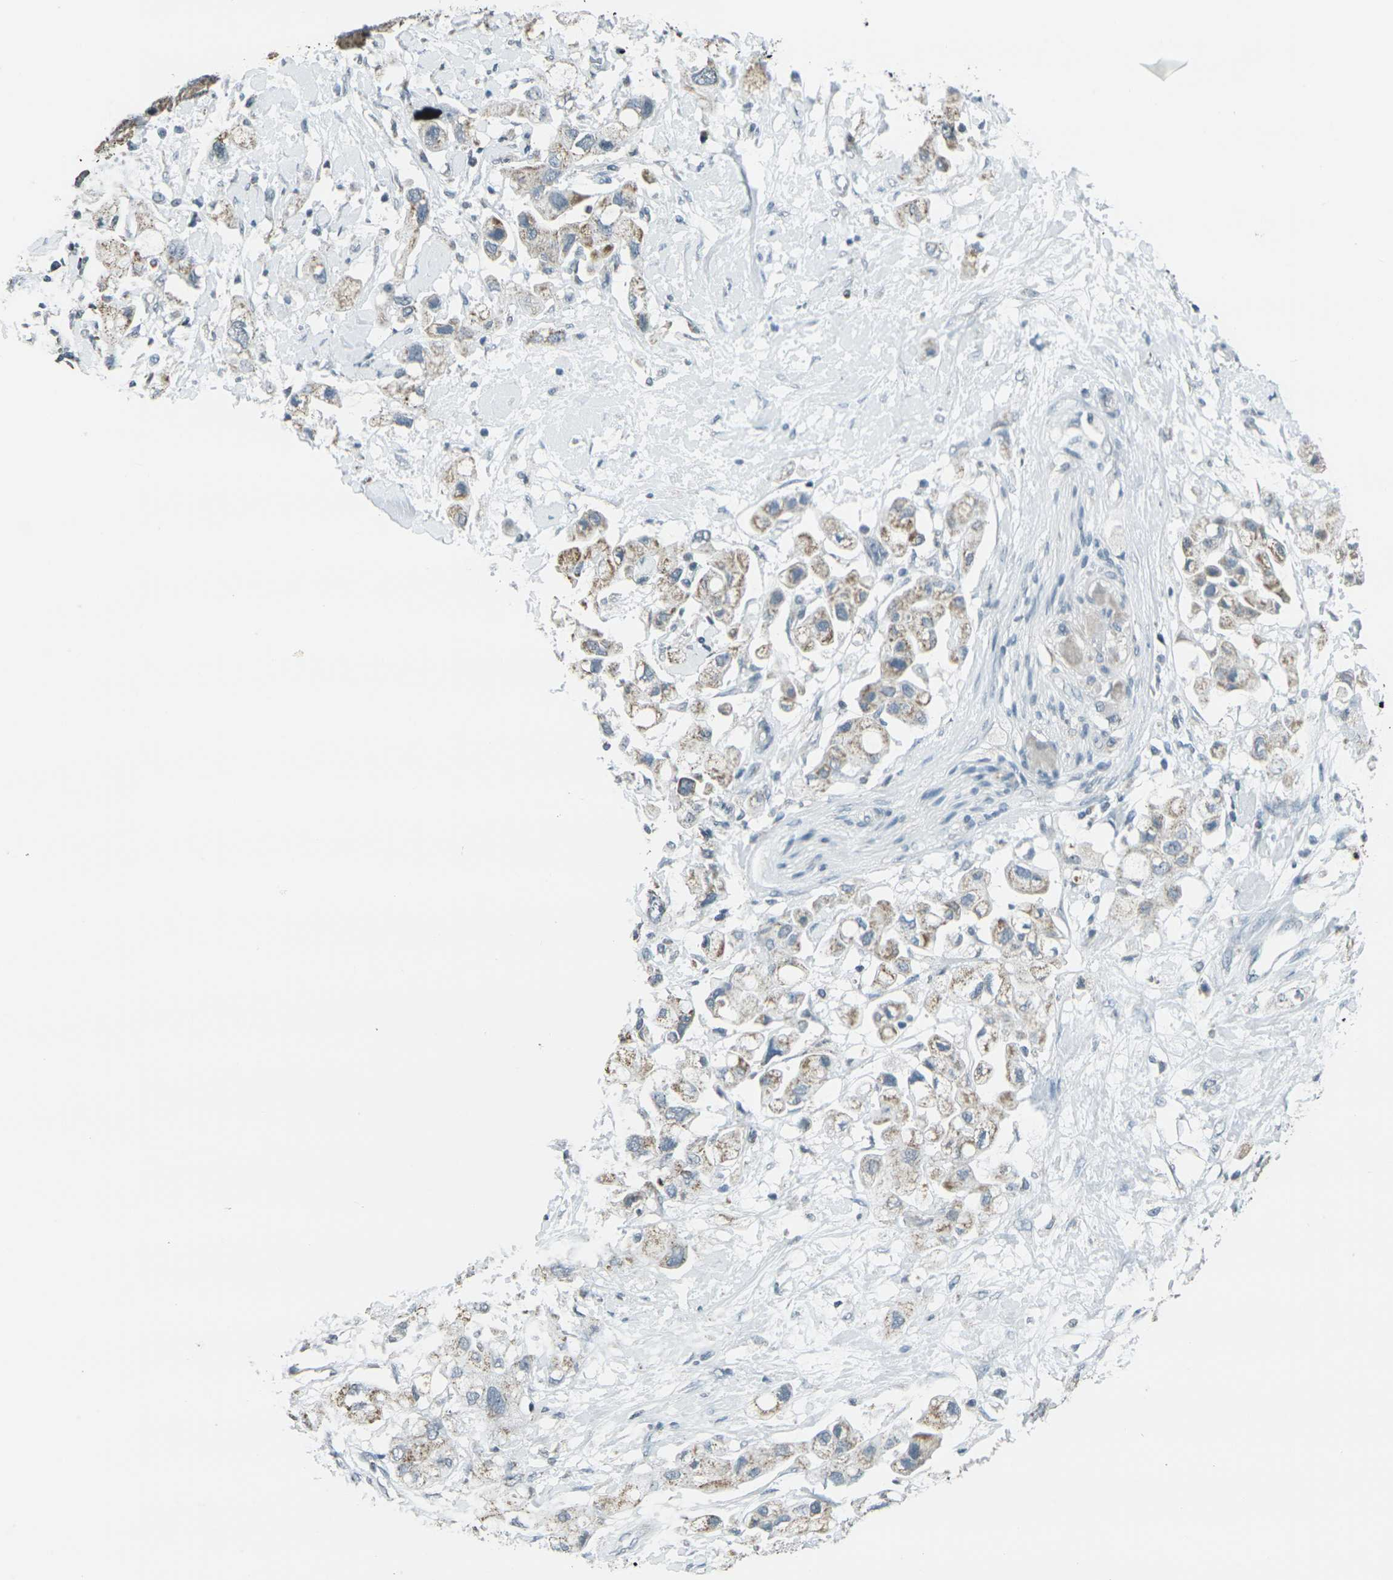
{"staining": {"intensity": "weak", "quantity": ">75%", "location": "cytoplasmic/membranous"}, "tissue": "pancreatic cancer", "cell_type": "Tumor cells", "image_type": "cancer", "snomed": [{"axis": "morphology", "description": "Adenocarcinoma, NOS"}, {"axis": "topography", "description": "Pancreas"}], "caption": "Human adenocarcinoma (pancreatic) stained for a protein (brown) shows weak cytoplasmic/membranous positive staining in about >75% of tumor cells.", "gene": "H2BC1", "patient": {"sex": "female", "age": 56}}